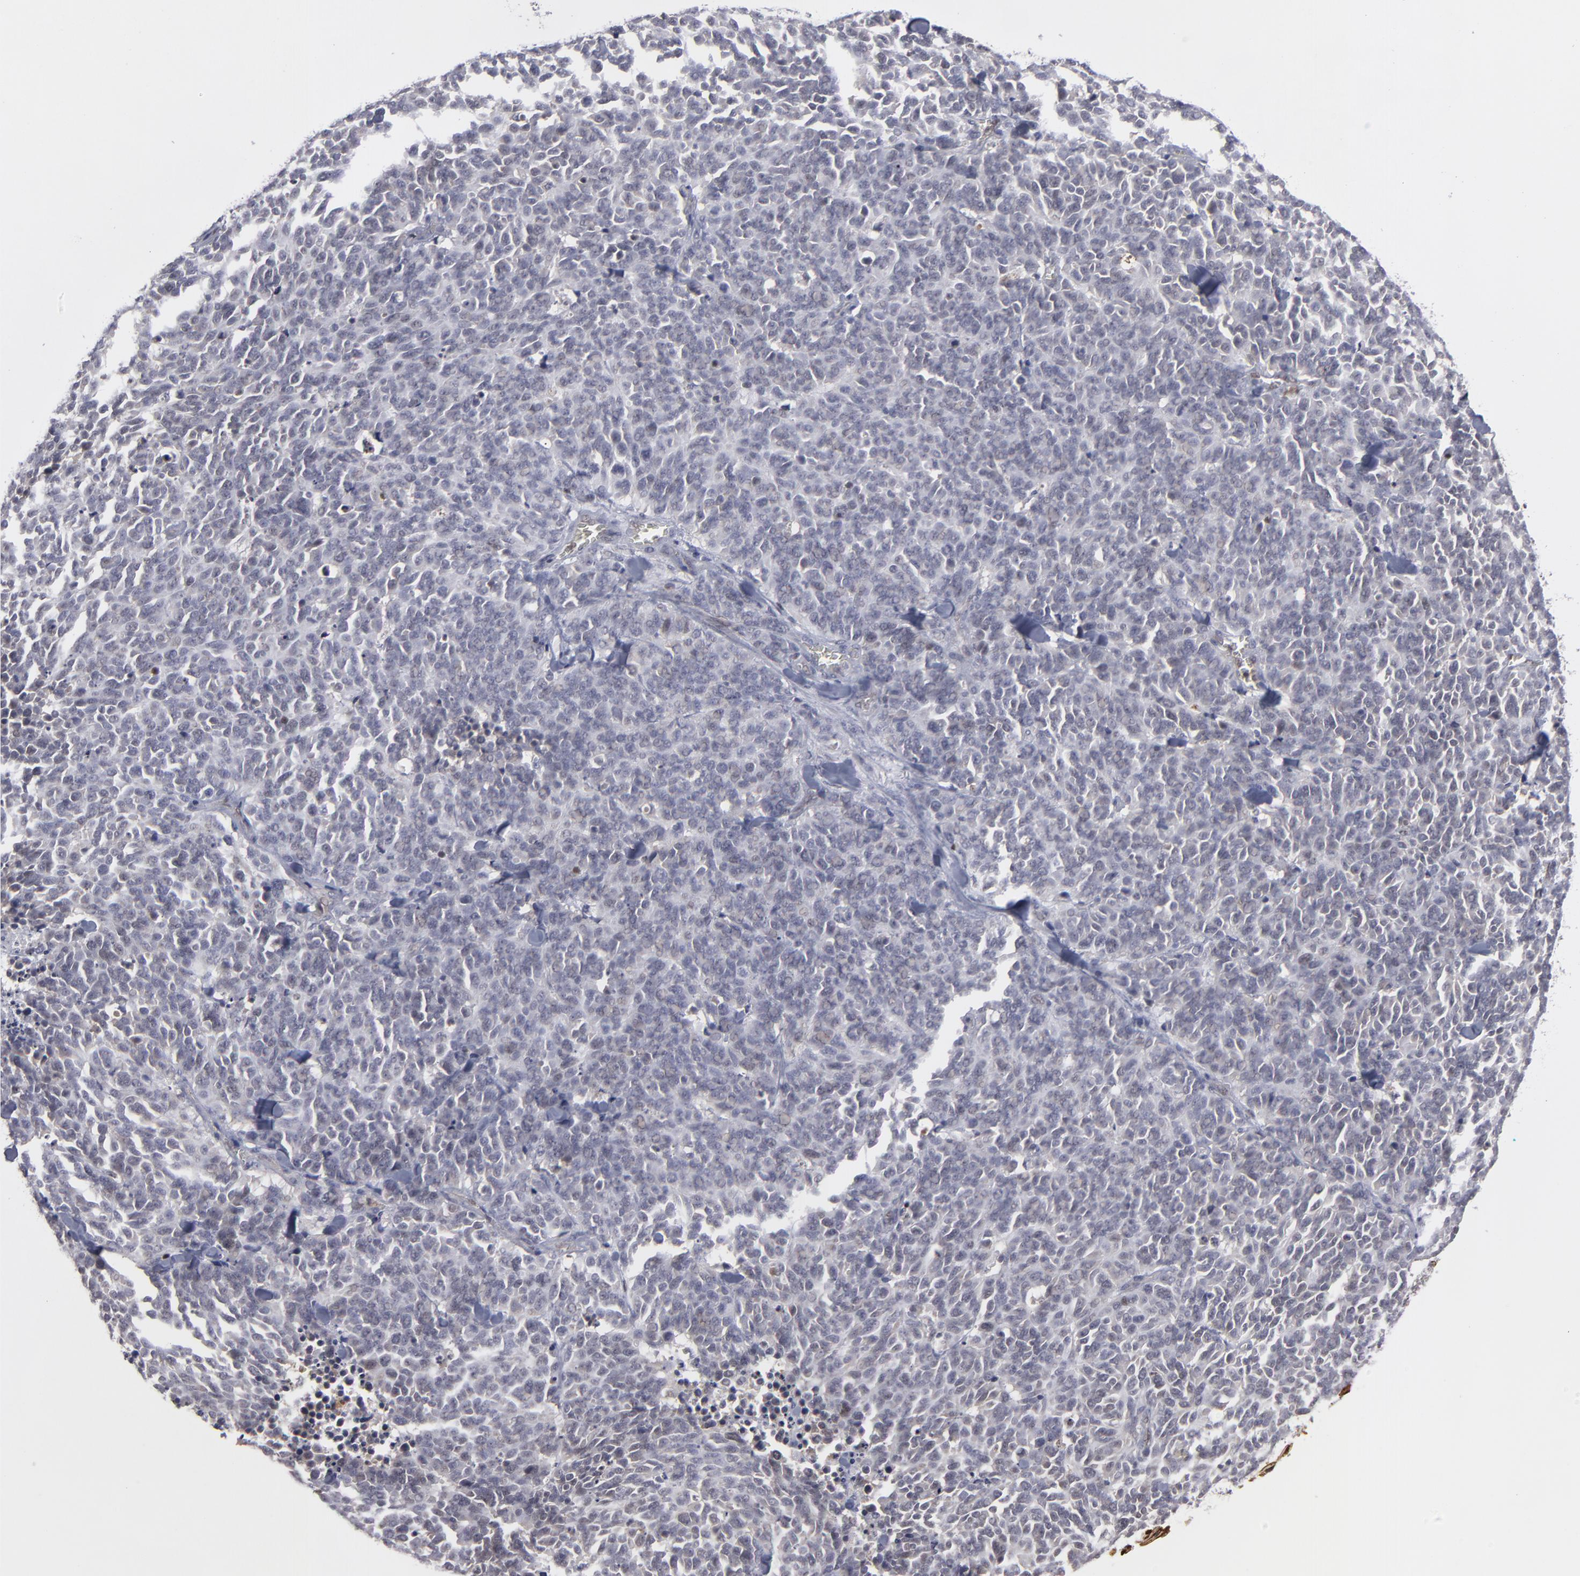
{"staining": {"intensity": "weak", "quantity": "<25%", "location": "cytoplasmic/membranous,nuclear"}, "tissue": "lung cancer", "cell_type": "Tumor cells", "image_type": "cancer", "snomed": [{"axis": "morphology", "description": "Neoplasm, malignant, NOS"}, {"axis": "topography", "description": "Lung"}], "caption": "The immunohistochemistry image has no significant staining in tumor cells of lung malignant neoplasm tissue.", "gene": "GSR", "patient": {"sex": "female", "age": 58}}